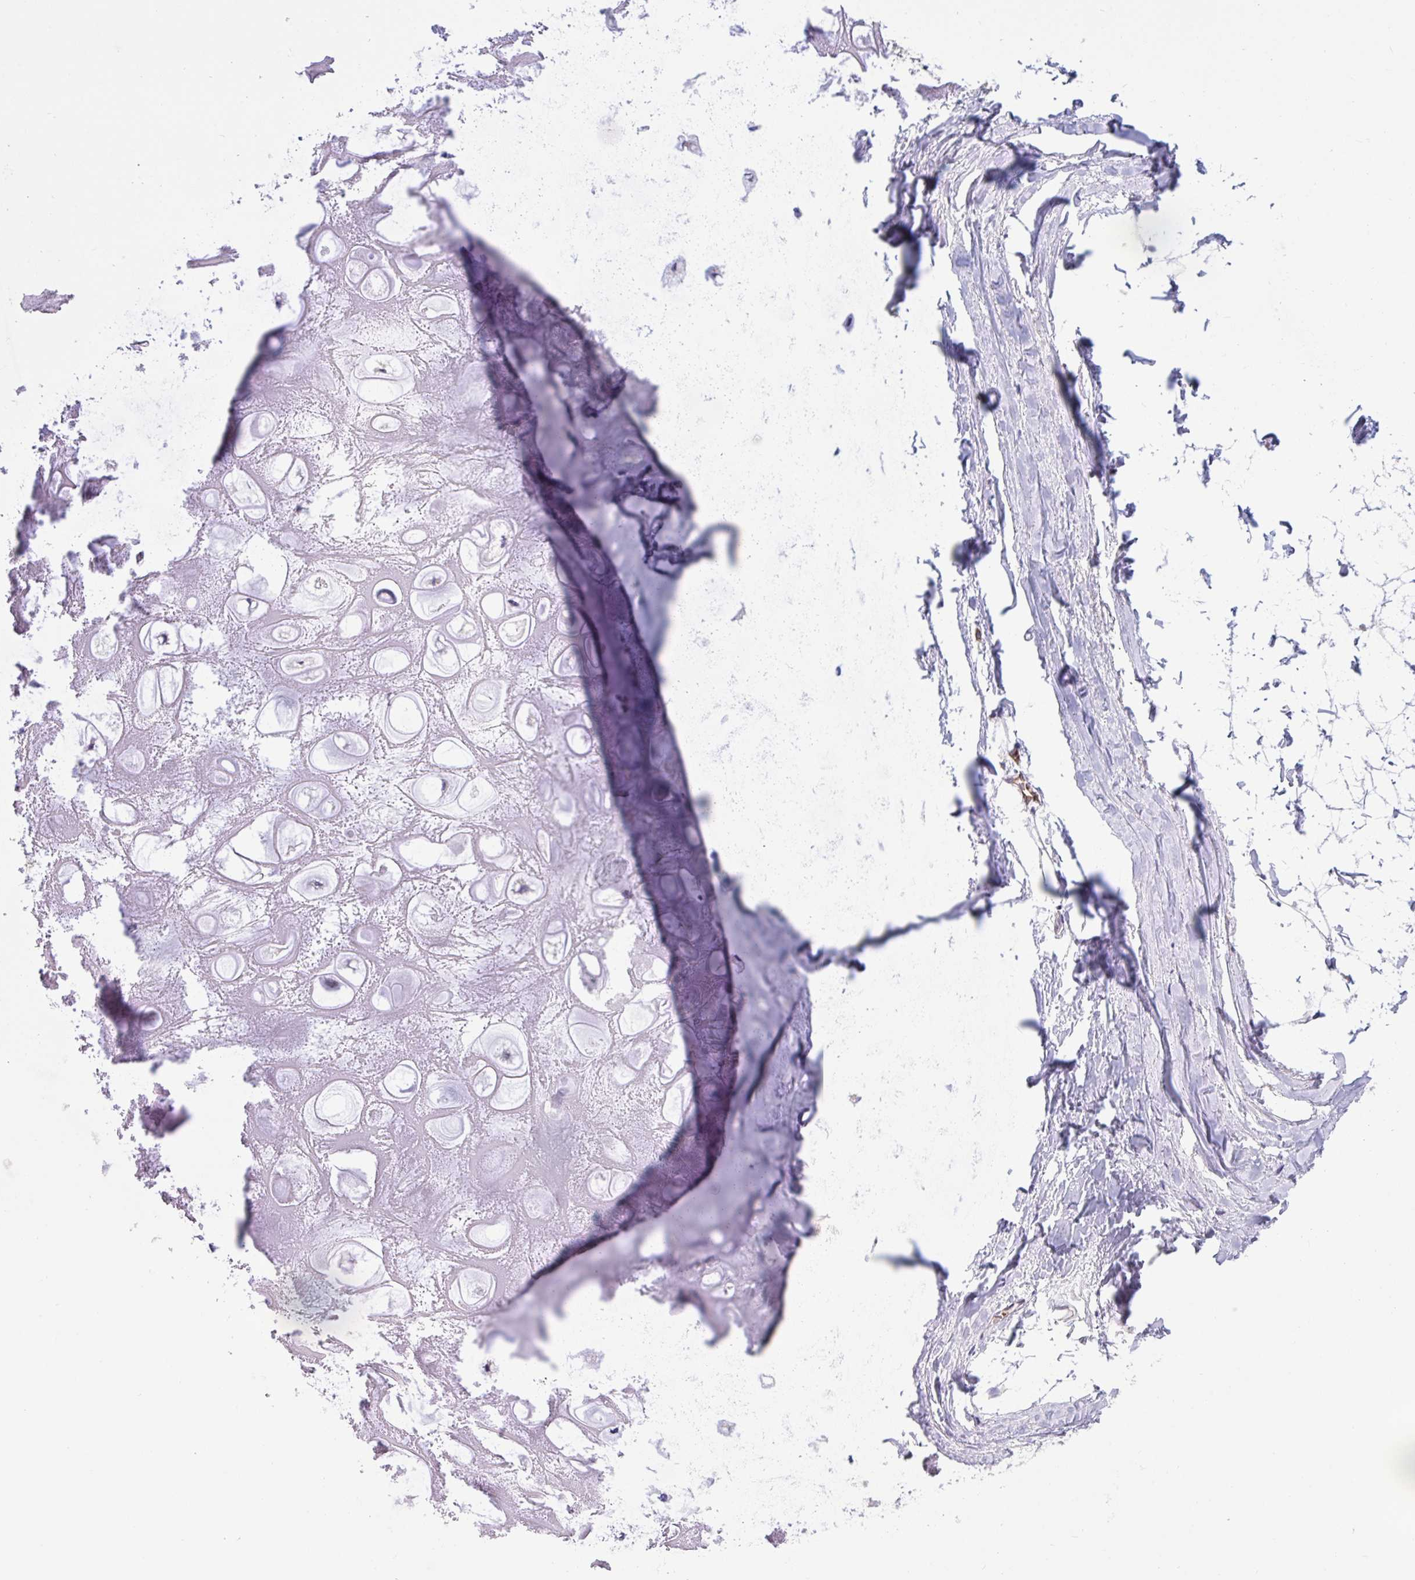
{"staining": {"intensity": "negative", "quantity": "none", "location": "none"}, "tissue": "adipose tissue", "cell_type": "Adipocytes", "image_type": "normal", "snomed": [{"axis": "morphology", "description": "Normal tissue, NOS"}, {"axis": "topography", "description": "Lymph node"}, {"axis": "topography", "description": "Cartilage tissue"}, {"axis": "topography", "description": "Nasopharynx"}], "caption": "Immunohistochemistry histopathology image of unremarkable adipose tissue: human adipose tissue stained with DAB reveals no significant protein expression in adipocytes. (Immunohistochemistry (ihc), brightfield microscopy, high magnification).", "gene": "RPL22L1", "patient": {"sex": "male", "age": 63}}